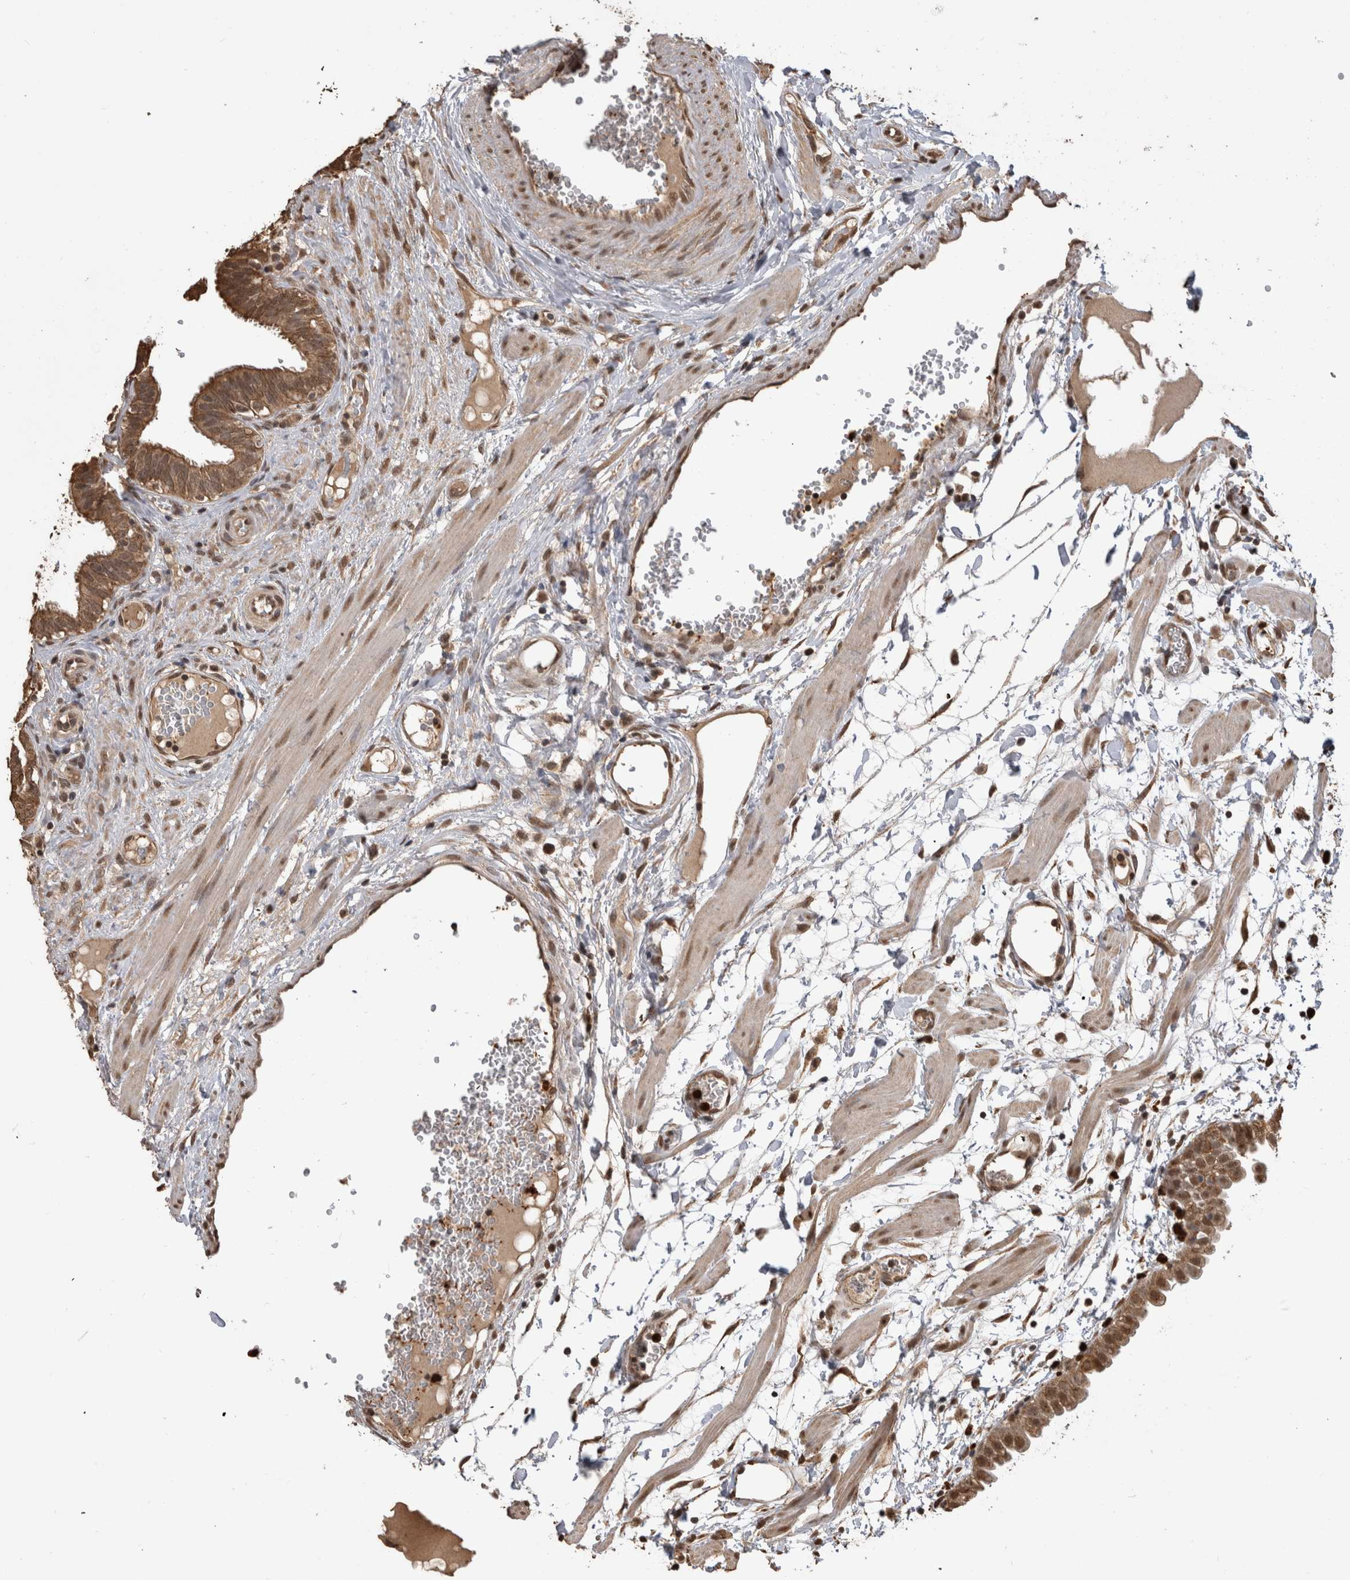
{"staining": {"intensity": "moderate", "quantity": ">75%", "location": "cytoplasmic/membranous"}, "tissue": "fallopian tube", "cell_type": "Glandular cells", "image_type": "normal", "snomed": [{"axis": "morphology", "description": "Normal tissue, NOS"}, {"axis": "topography", "description": "Fallopian tube"}, {"axis": "topography", "description": "Placenta"}], "caption": "Protein staining of benign fallopian tube demonstrates moderate cytoplasmic/membranous staining in approximately >75% of glandular cells. (brown staining indicates protein expression, while blue staining denotes nuclei).", "gene": "PAK4", "patient": {"sex": "female", "age": 32}}